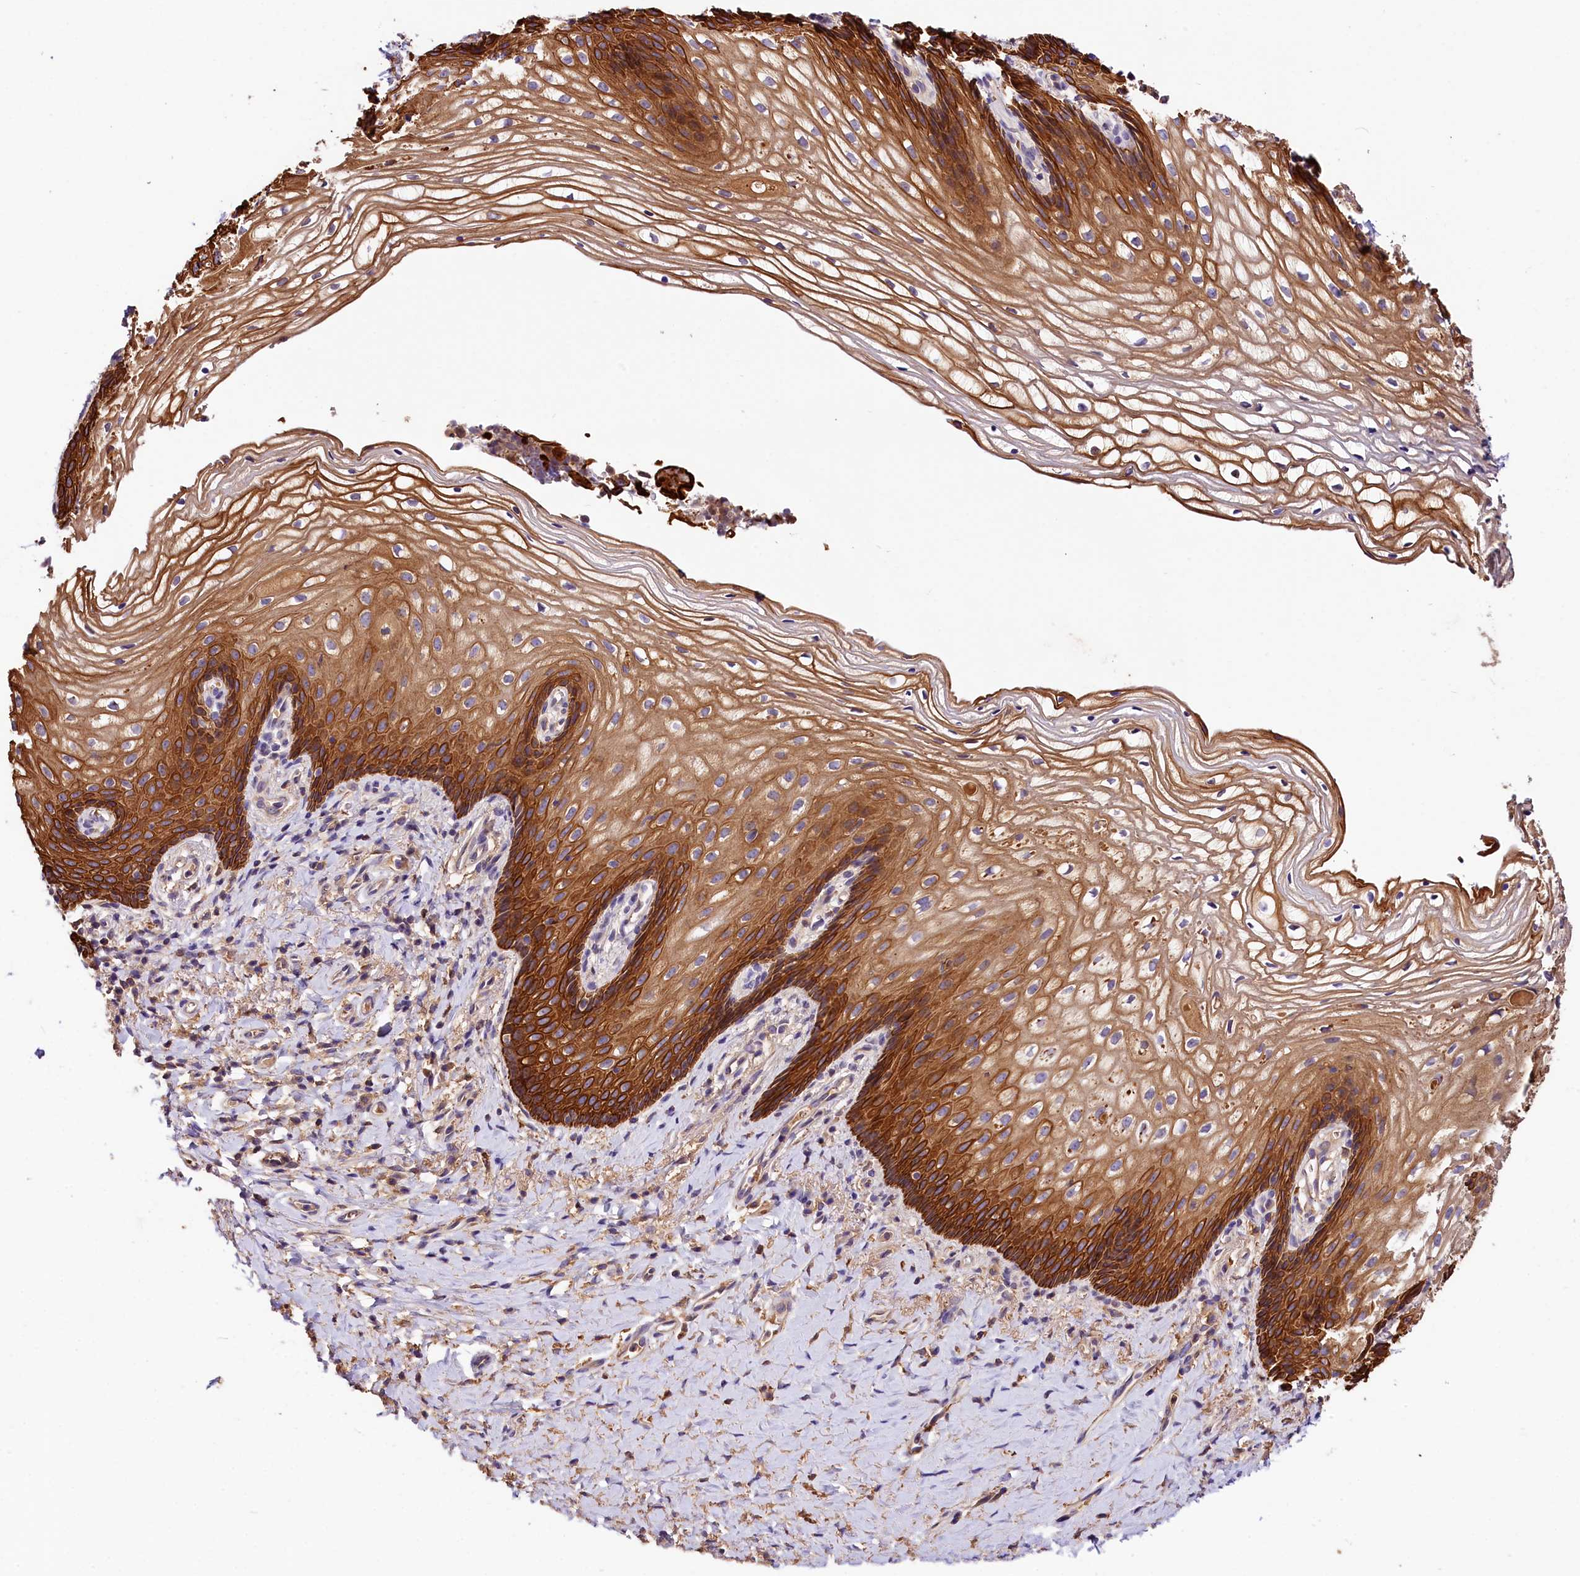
{"staining": {"intensity": "strong", "quantity": "25%-75%", "location": "cytoplasmic/membranous"}, "tissue": "vagina", "cell_type": "Squamous epithelial cells", "image_type": "normal", "snomed": [{"axis": "morphology", "description": "Normal tissue, NOS"}, {"axis": "topography", "description": "Vagina"}], "caption": "Immunohistochemical staining of unremarkable vagina demonstrates high levels of strong cytoplasmic/membranous positivity in about 25%-75% of squamous epithelial cells. (DAB IHC, brown staining for protein, blue staining for nuclei).", "gene": "ARMC6", "patient": {"sex": "female", "age": 60}}